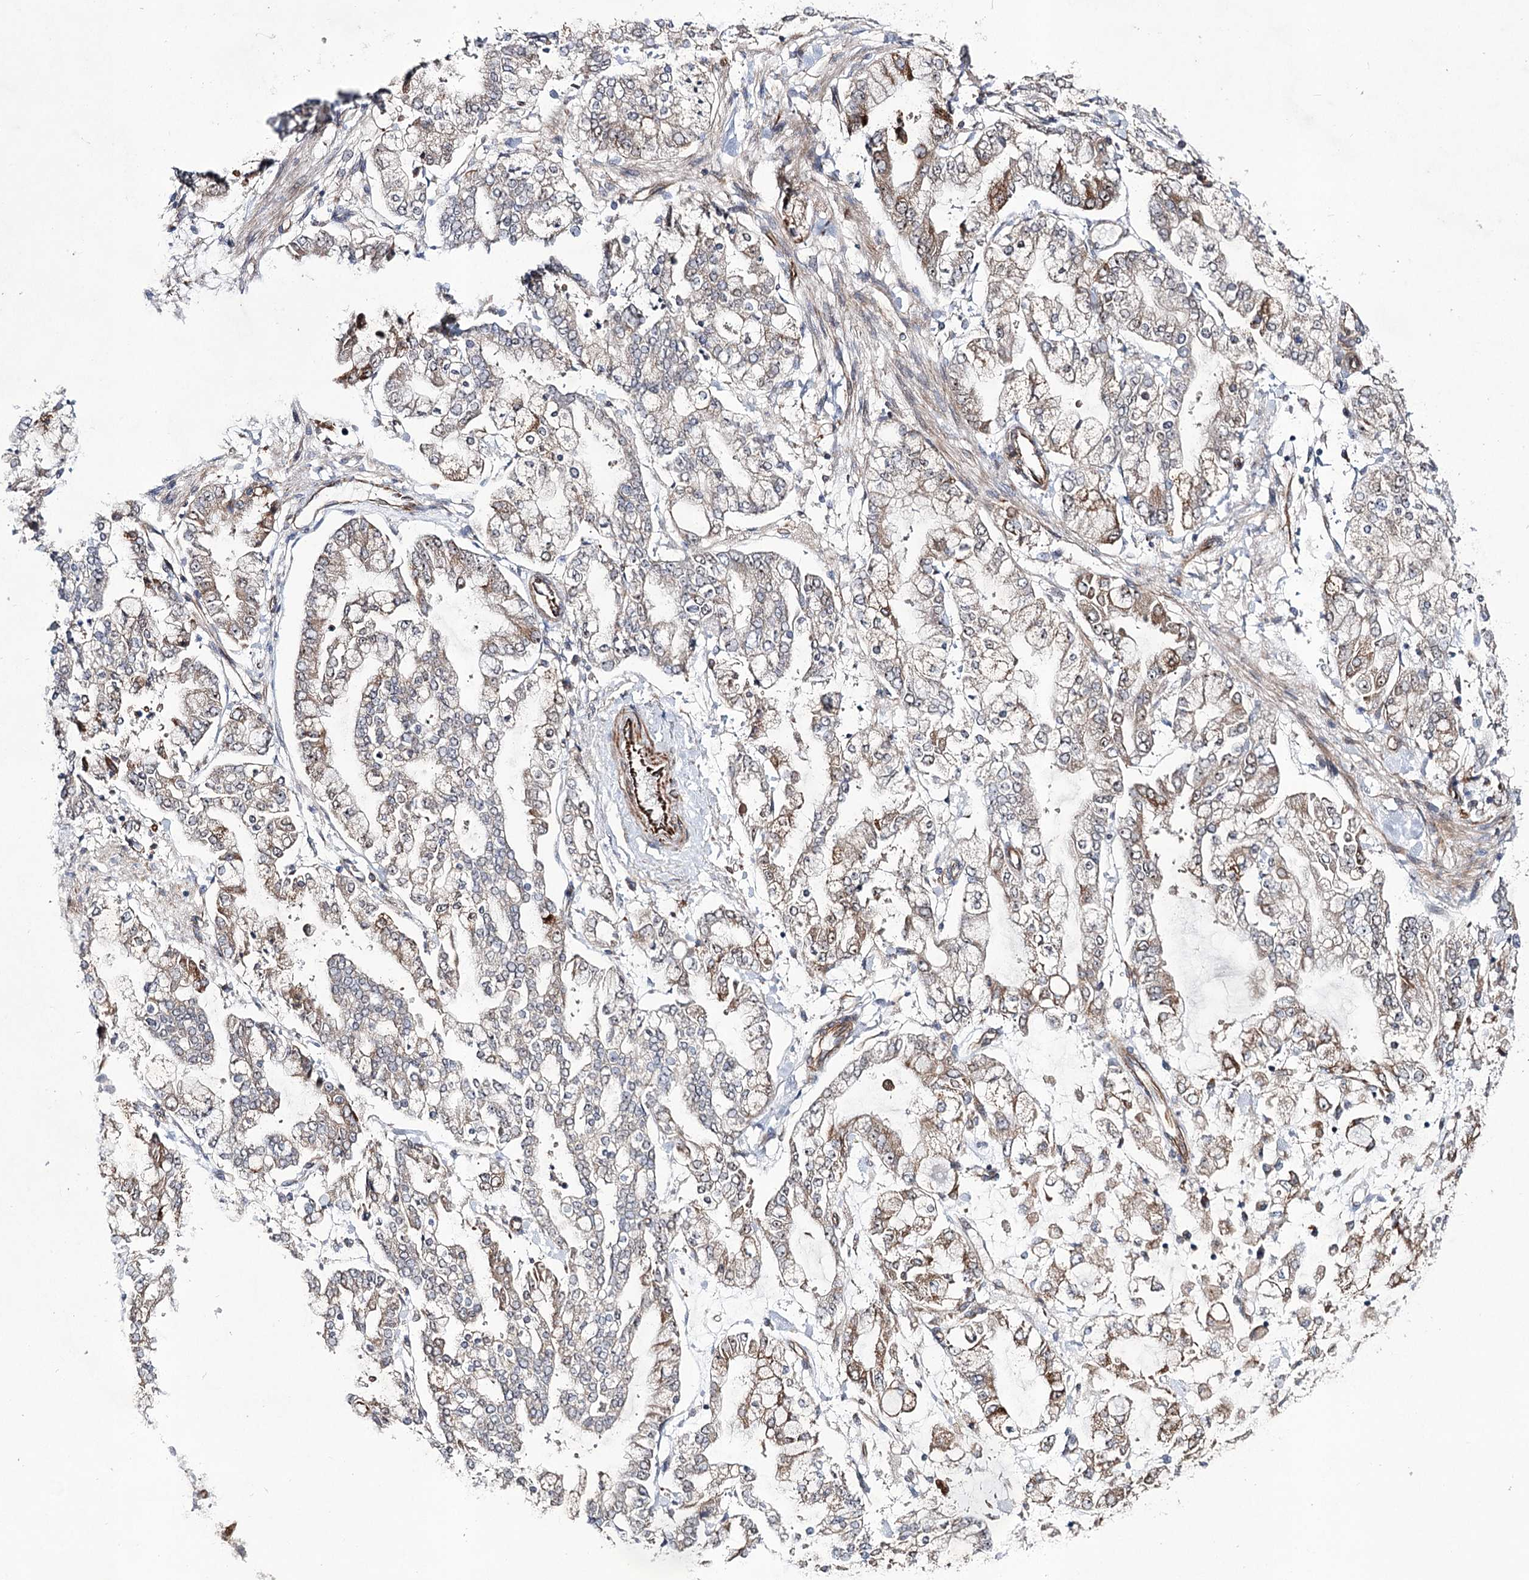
{"staining": {"intensity": "moderate", "quantity": "<25%", "location": "cytoplasmic/membranous"}, "tissue": "stomach cancer", "cell_type": "Tumor cells", "image_type": "cancer", "snomed": [{"axis": "morphology", "description": "Normal tissue, NOS"}, {"axis": "morphology", "description": "Adenocarcinoma, NOS"}, {"axis": "topography", "description": "Stomach, upper"}, {"axis": "topography", "description": "Stomach"}], "caption": "Immunohistochemistry image of neoplastic tissue: stomach cancer (adenocarcinoma) stained using IHC exhibits low levels of moderate protein expression localized specifically in the cytoplasmic/membranous of tumor cells, appearing as a cytoplasmic/membranous brown color.", "gene": "DPEP2", "patient": {"sex": "male", "age": 76}}